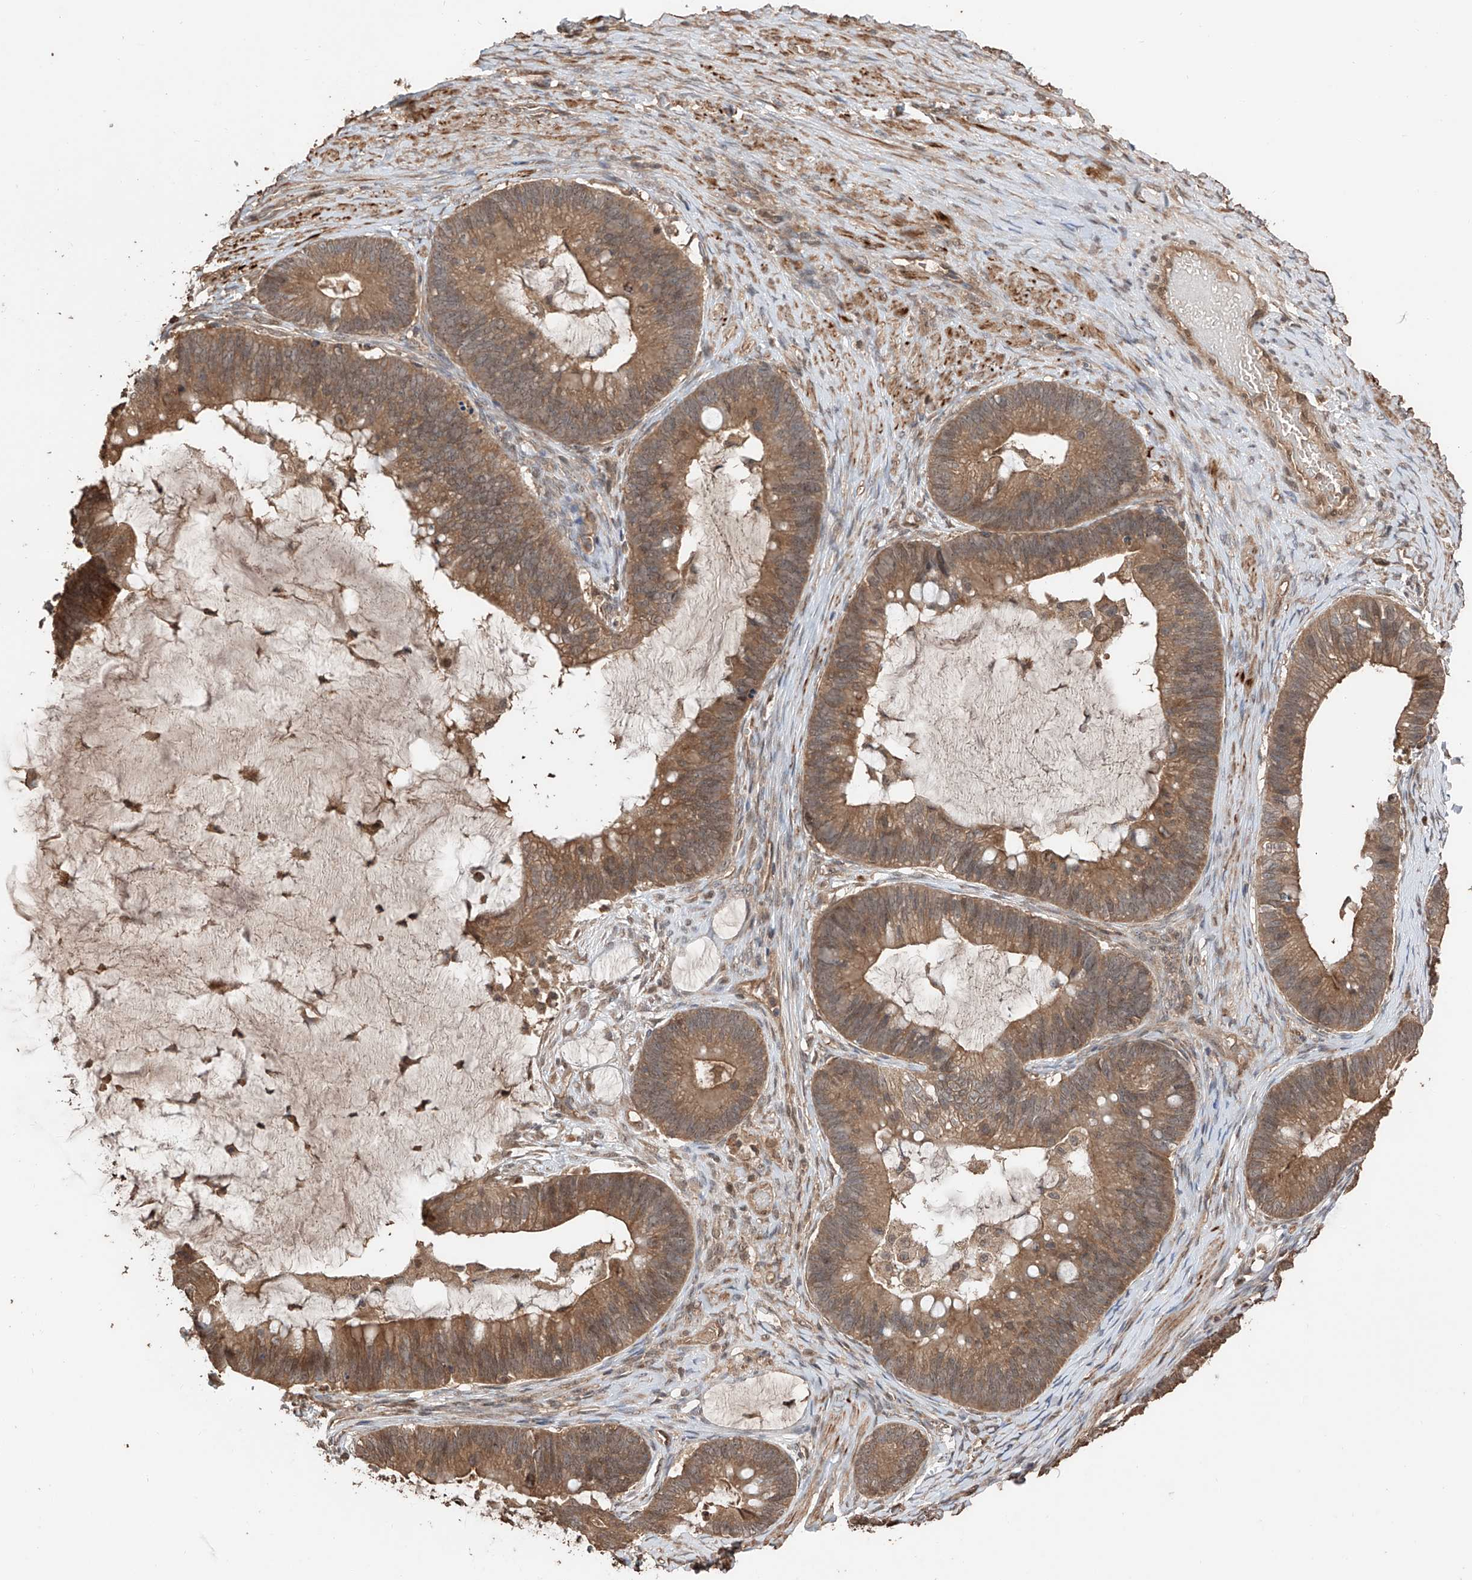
{"staining": {"intensity": "moderate", "quantity": ">75%", "location": "cytoplasmic/membranous"}, "tissue": "ovarian cancer", "cell_type": "Tumor cells", "image_type": "cancer", "snomed": [{"axis": "morphology", "description": "Cystadenocarcinoma, mucinous, NOS"}, {"axis": "topography", "description": "Ovary"}], "caption": "Protein staining demonstrates moderate cytoplasmic/membranous staining in approximately >75% of tumor cells in mucinous cystadenocarcinoma (ovarian). (Stains: DAB (3,3'-diaminobenzidine) in brown, nuclei in blue, Microscopy: brightfield microscopy at high magnification).", "gene": "FAM135A", "patient": {"sex": "female", "age": 61}}